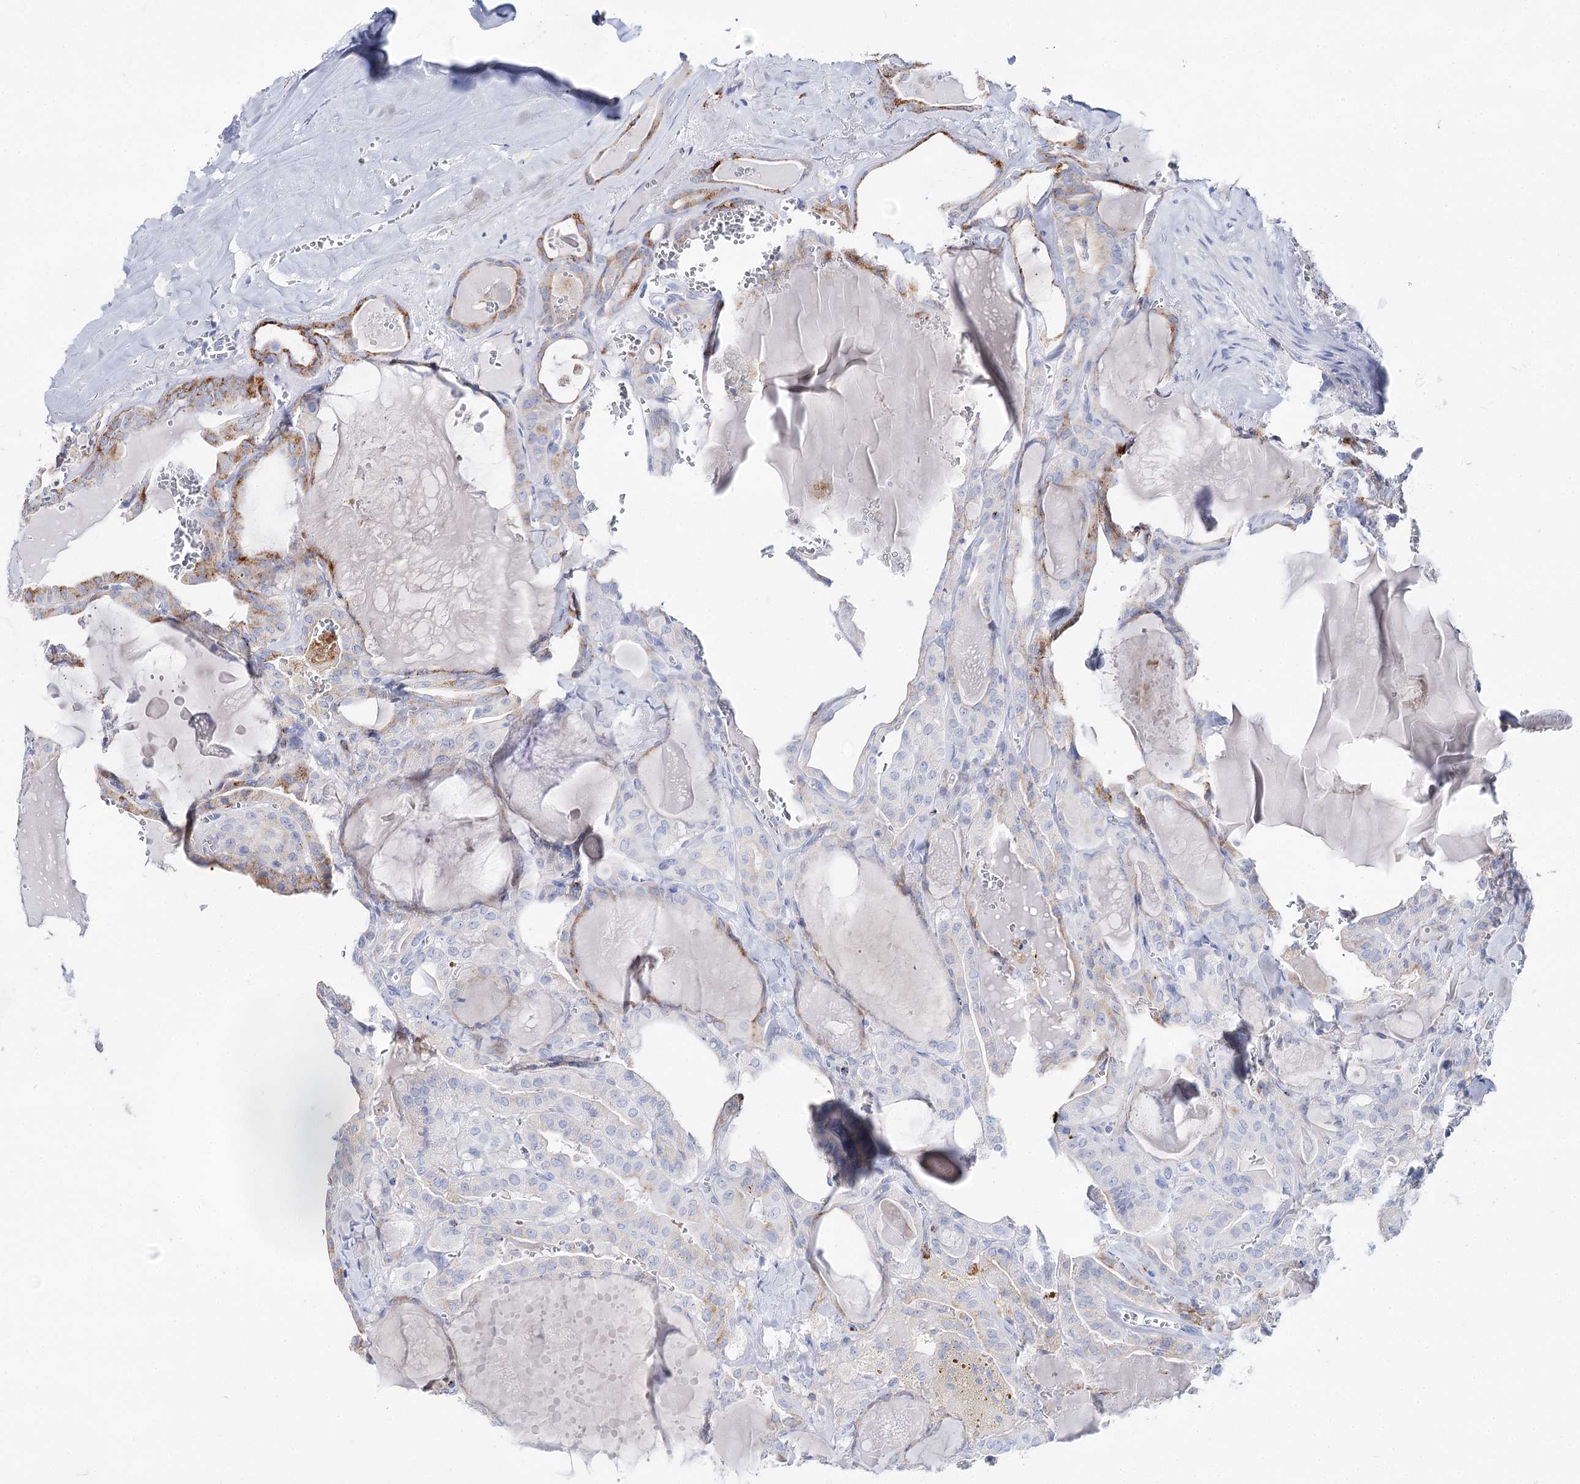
{"staining": {"intensity": "moderate", "quantity": "<25%", "location": "cytoplasmic/membranous"}, "tissue": "thyroid cancer", "cell_type": "Tumor cells", "image_type": "cancer", "snomed": [{"axis": "morphology", "description": "Papillary adenocarcinoma, NOS"}, {"axis": "topography", "description": "Thyroid gland"}], "caption": "The photomicrograph shows a brown stain indicating the presence of a protein in the cytoplasmic/membranous of tumor cells in thyroid cancer (papillary adenocarcinoma). (DAB = brown stain, brightfield microscopy at high magnification).", "gene": "SLC3A1", "patient": {"sex": "male", "age": 52}}